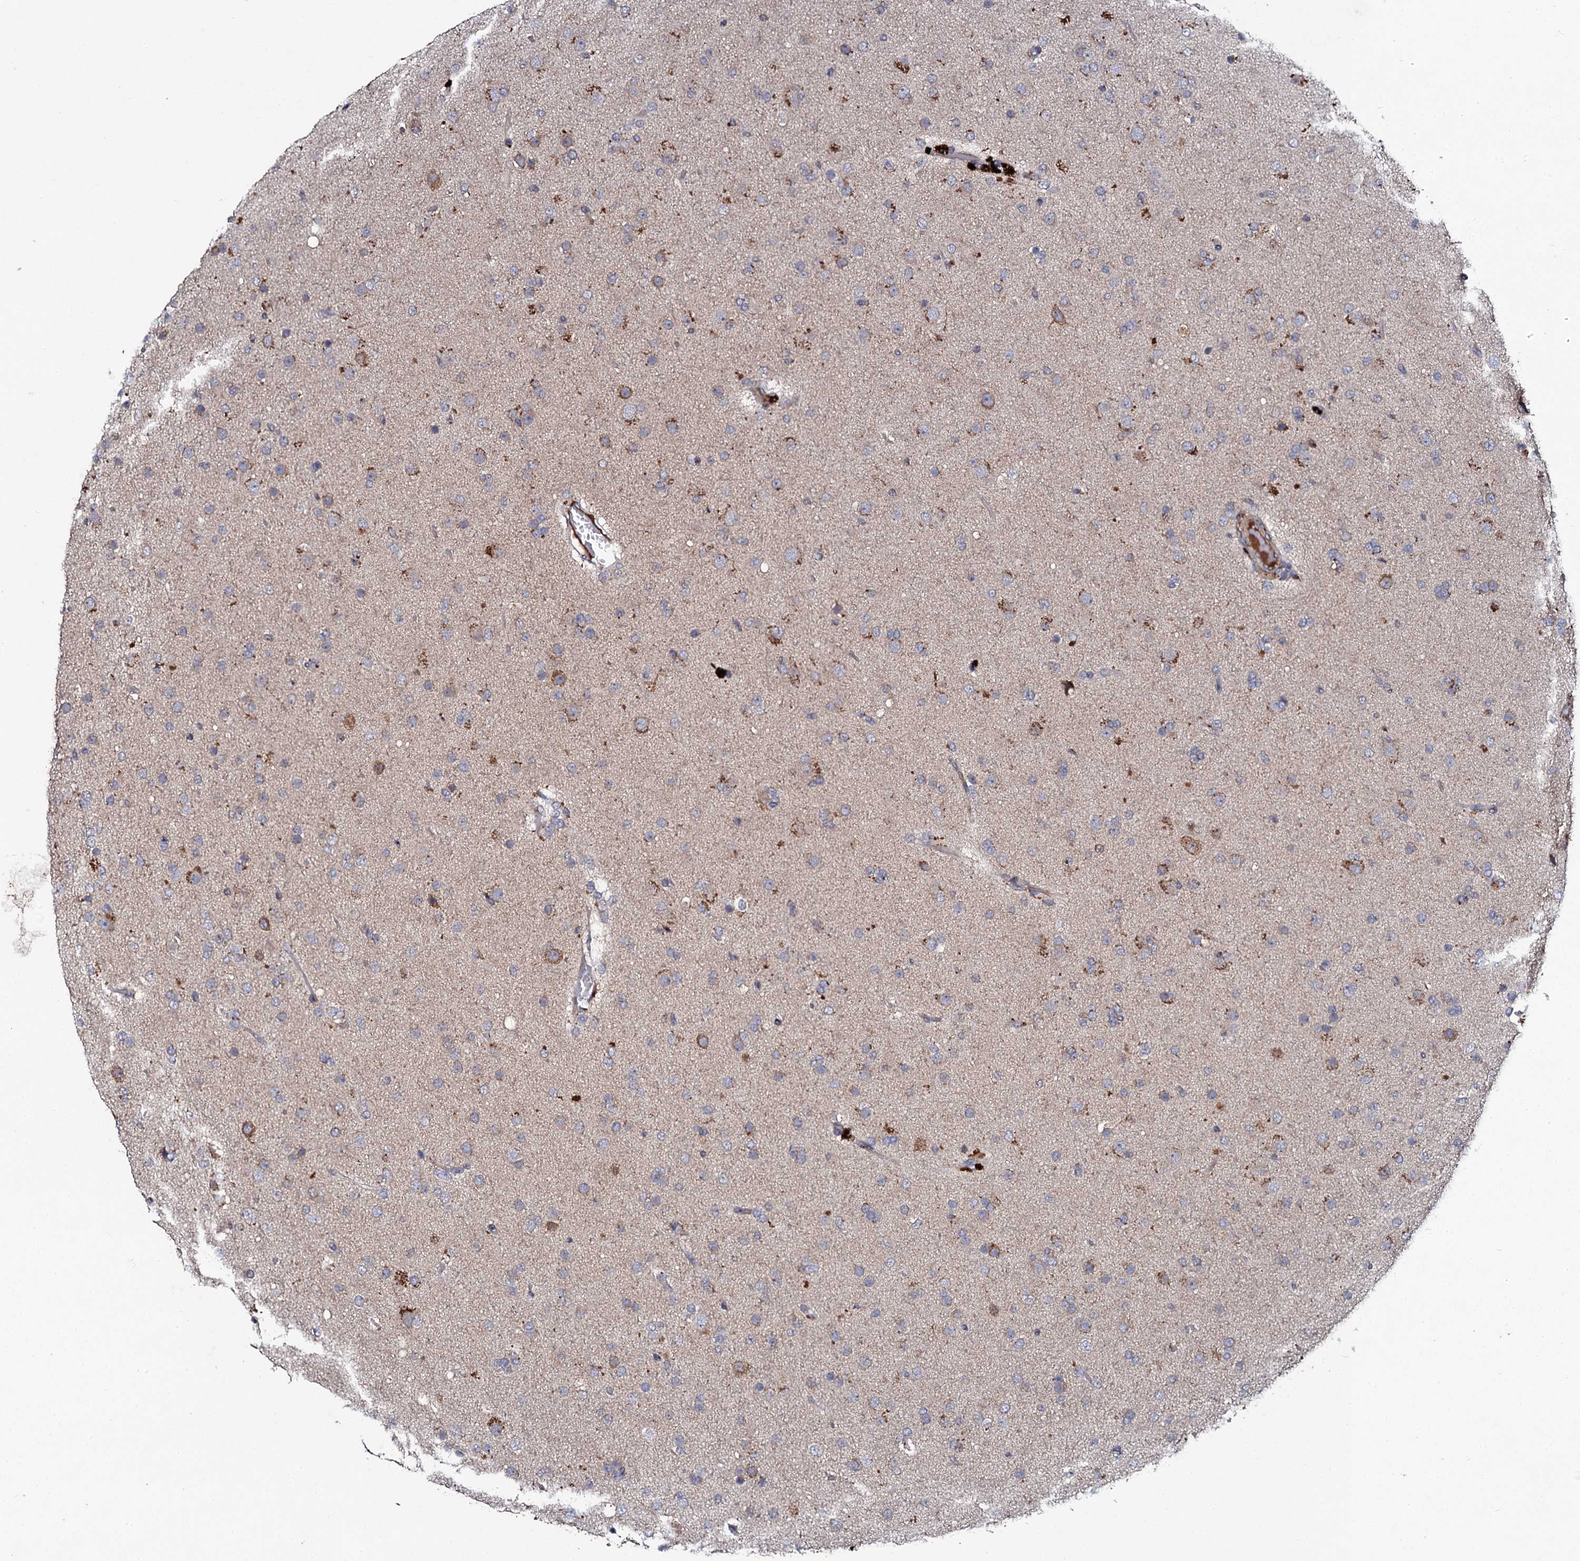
{"staining": {"intensity": "negative", "quantity": "none", "location": "none"}, "tissue": "glioma", "cell_type": "Tumor cells", "image_type": "cancer", "snomed": [{"axis": "morphology", "description": "Glioma, malignant, Low grade"}, {"axis": "topography", "description": "Brain"}], "caption": "Tumor cells are negative for protein expression in human glioma.", "gene": "LRRC28", "patient": {"sex": "male", "age": 65}}